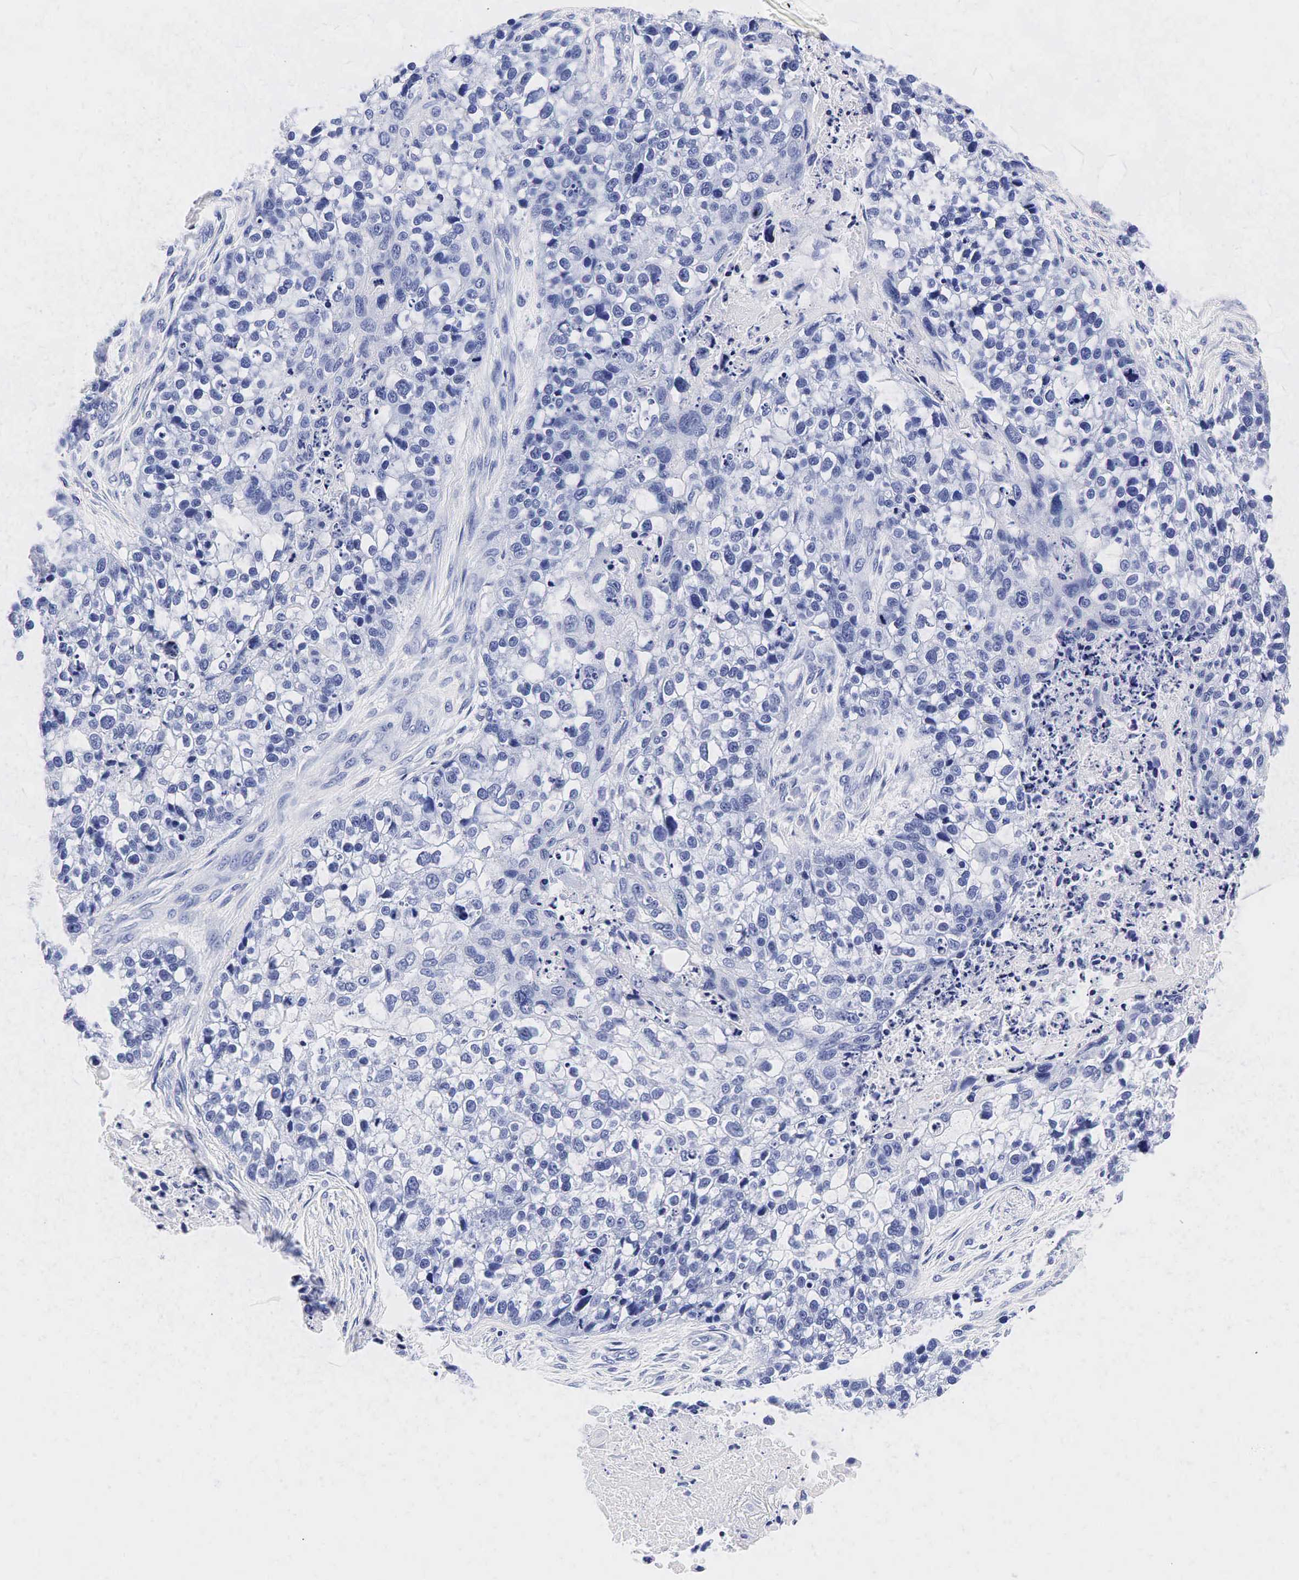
{"staining": {"intensity": "negative", "quantity": "none", "location": "none"}, "tissue": "lung cancer", "cell_type": "Tumor cells", "image_type": "cancer", "snomed": [{"axis": "morphology", "description": "Squamous cell carcinoma, NOS"}, {"axis": "topography", "description": "Lymph node"}, {"axis": "topography", "description": "Lung"}], "caption": "A high-resolution photomicrograph shows IHC staining of lung cancer, which reveals no significant positivity in tumor cells.", "gene": "TG", "patient": {"sex": "male", "age": 74}}